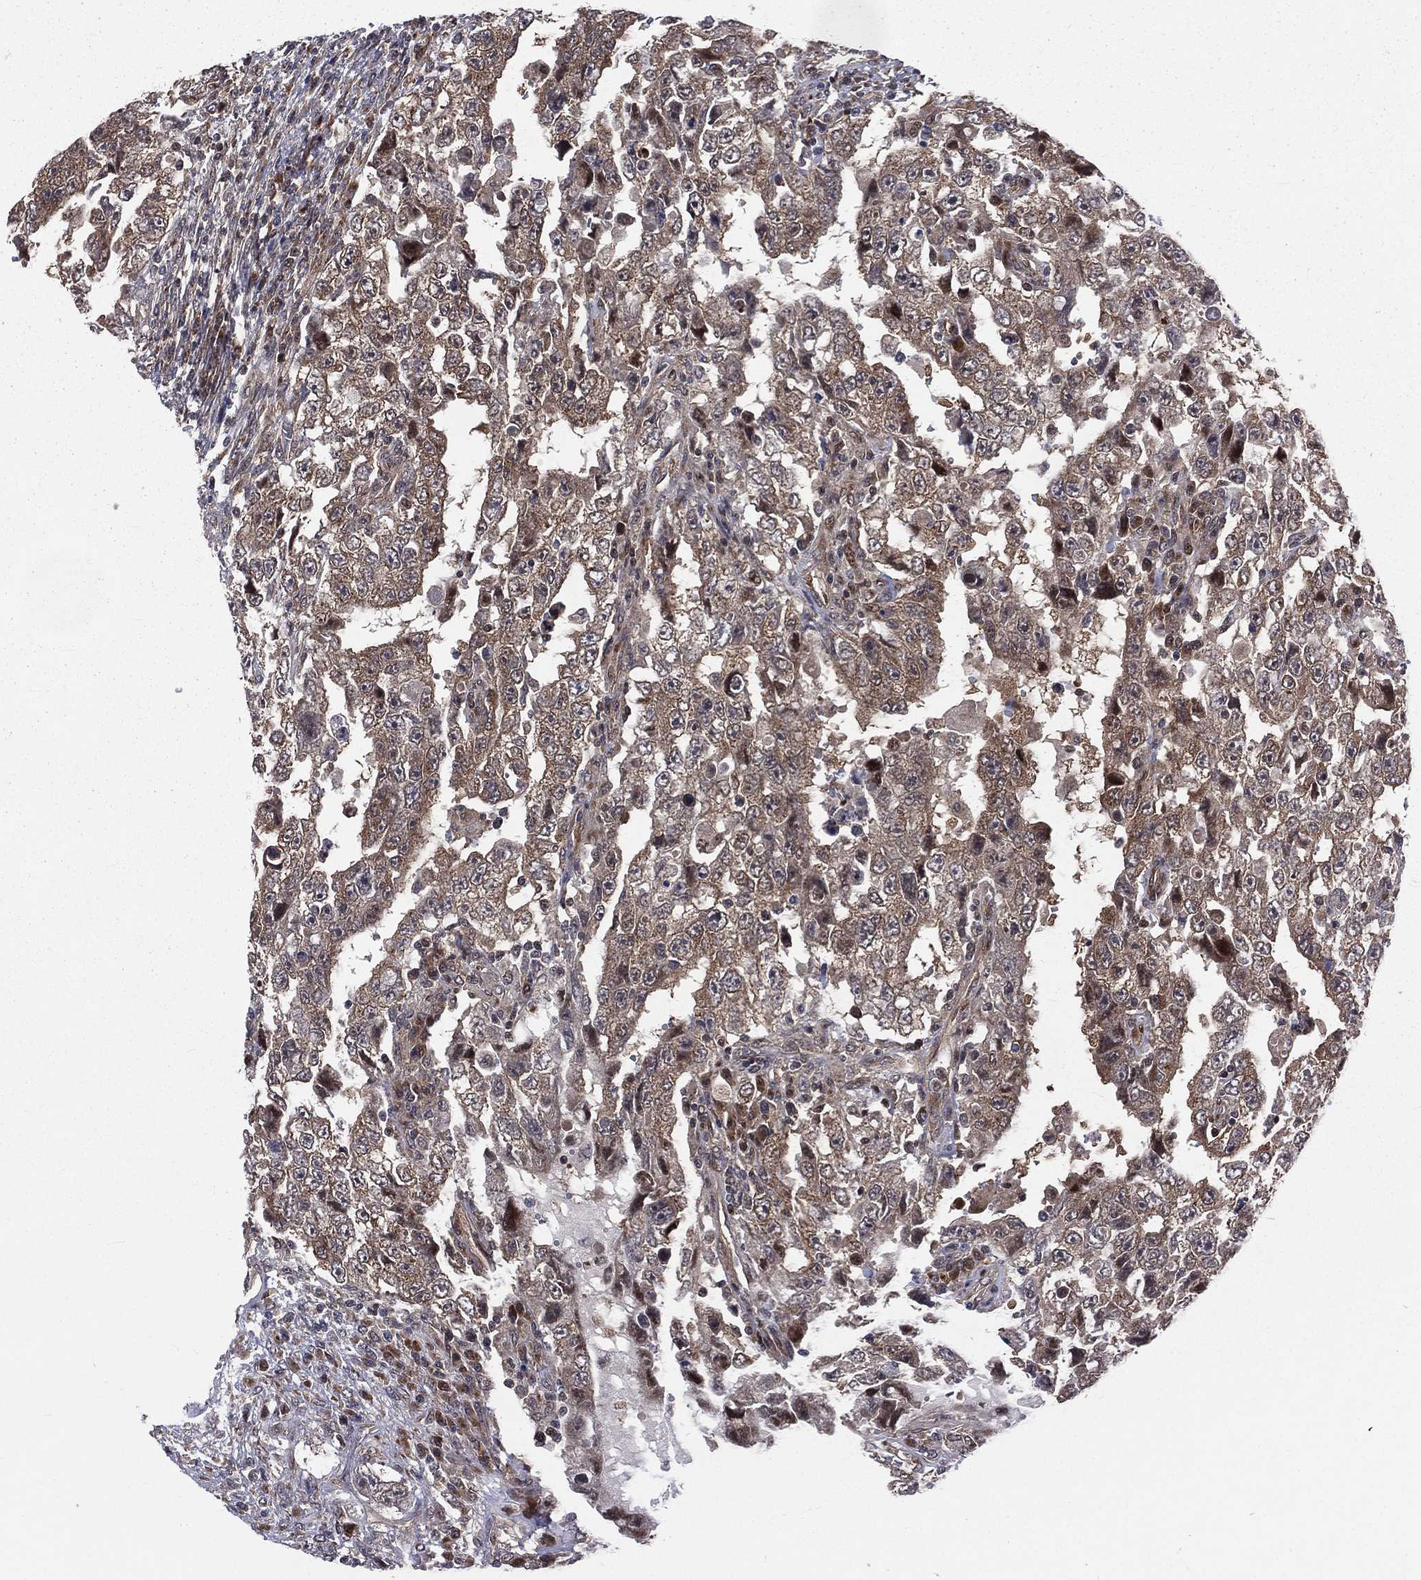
{"staining": {"intensity": "weak", "quantity": "25%-75%", "location": "cytoplasmic/membranous"}, "tissue": "testis cancer", "cell_type": "Tumor cells", "image_type": "cancer", "snomed": [{"axis": "morphology", "description": "Carcinoma, Embryonal, NOS"}, {"axis": "topography", "description": "Testis"}], "caption": "Immunohistochemical staining of human testis cancer reveals low levels of weak cytoplasmic/membranous protein positivity in about 25%-75% of tumor cells.", "gene": "ARL3", "patient": {"sex": "male", "age": 26}}